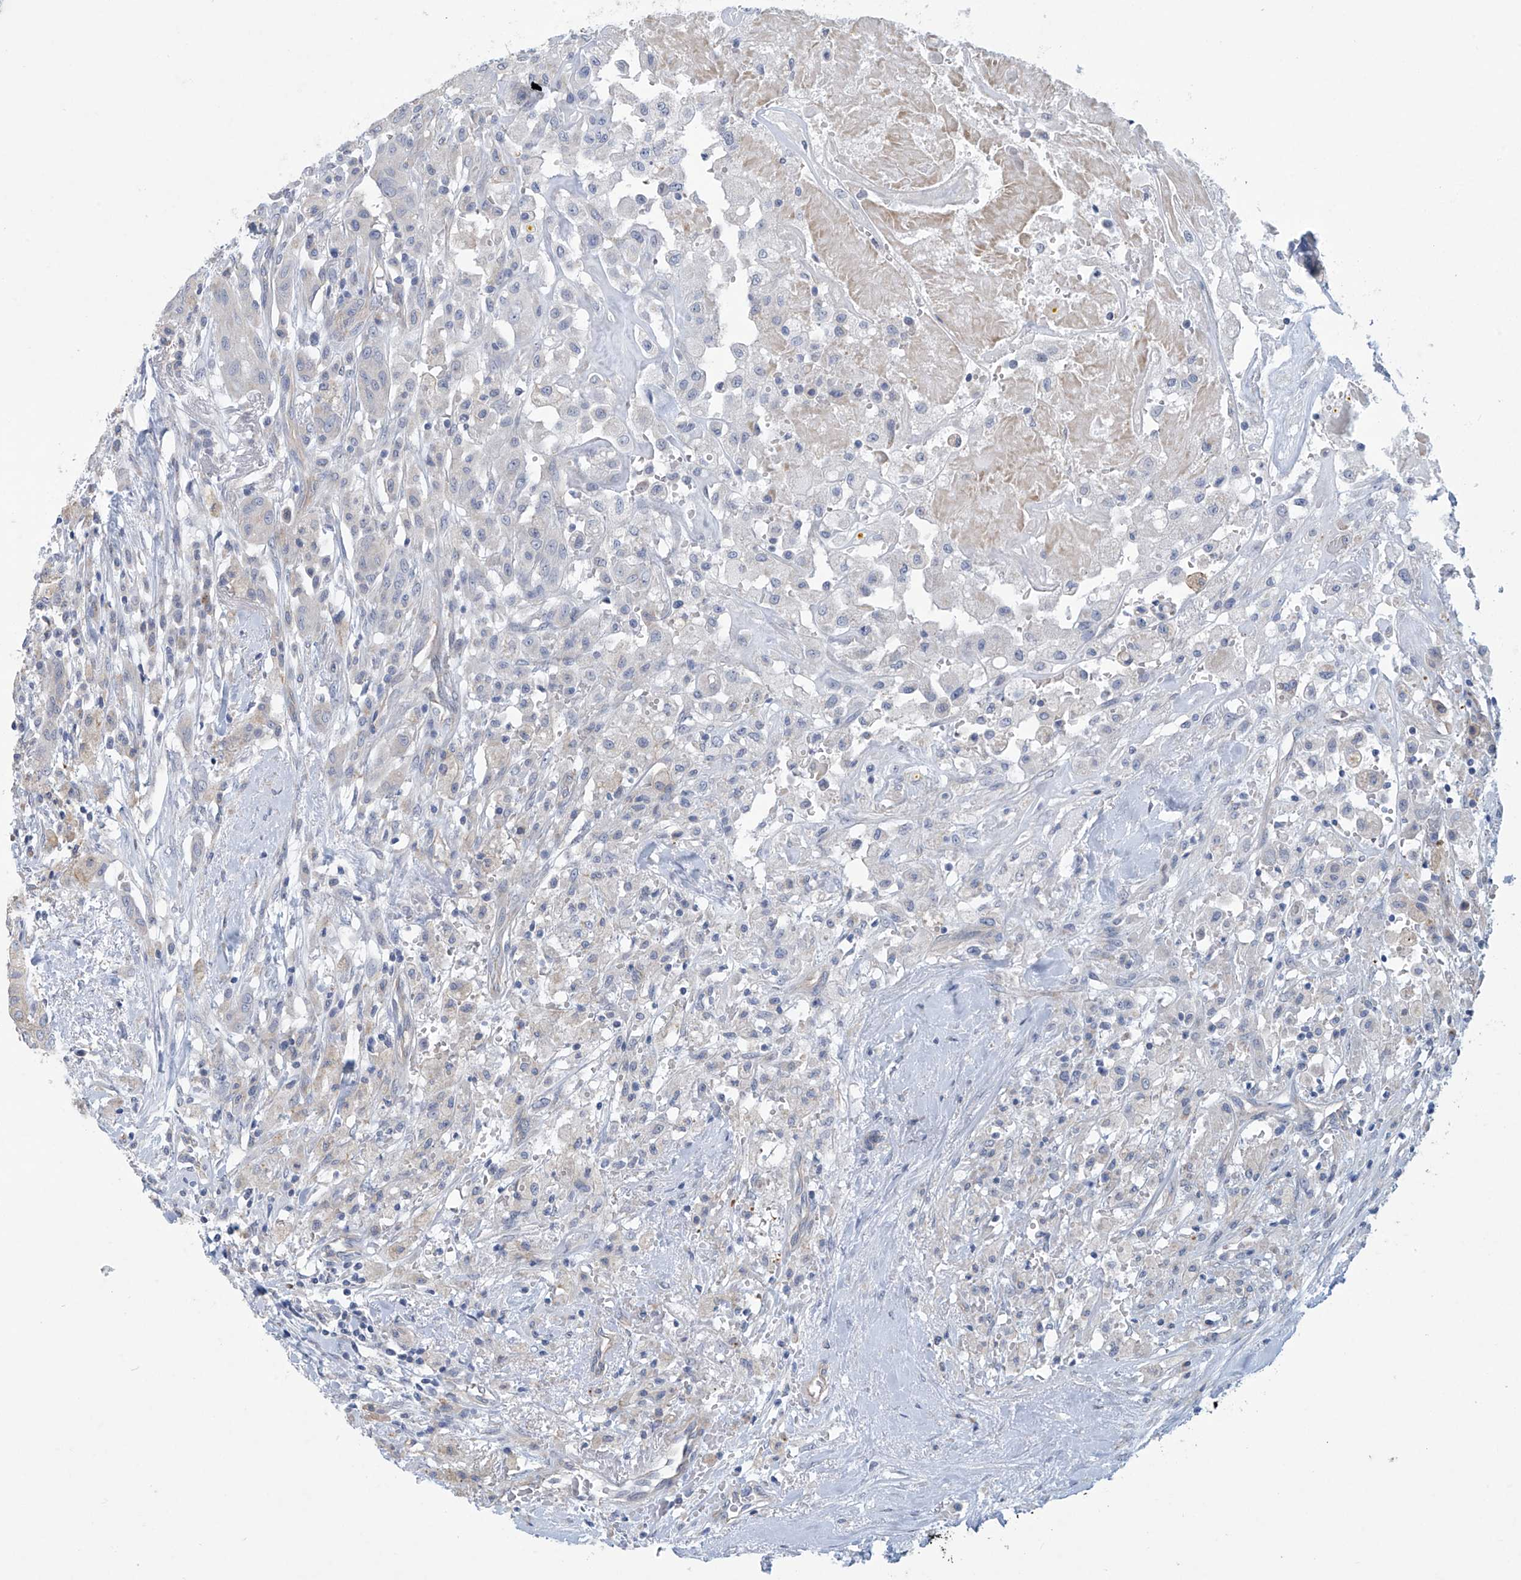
{"staining": {"intensity": "negative", "quantity": "none", "location": "none"}, "tissue": "thyroid cancer", "cell_type": "Tumor cells", "image_type": "cancer", "snomed": [{"axis": "morphology", "description": "Papillary adenocarcinoma, NOS"}, {"axis": "topography", "description": "Thyroid gland"}], "caption": "This is an immunohistochemistry histopathology image of human thyroid cancer (papillary adenocarcinoma). There is no staining in tumor cells.", "gene": "ABHD13", "patient": {"sex": "female", "age": 59}}